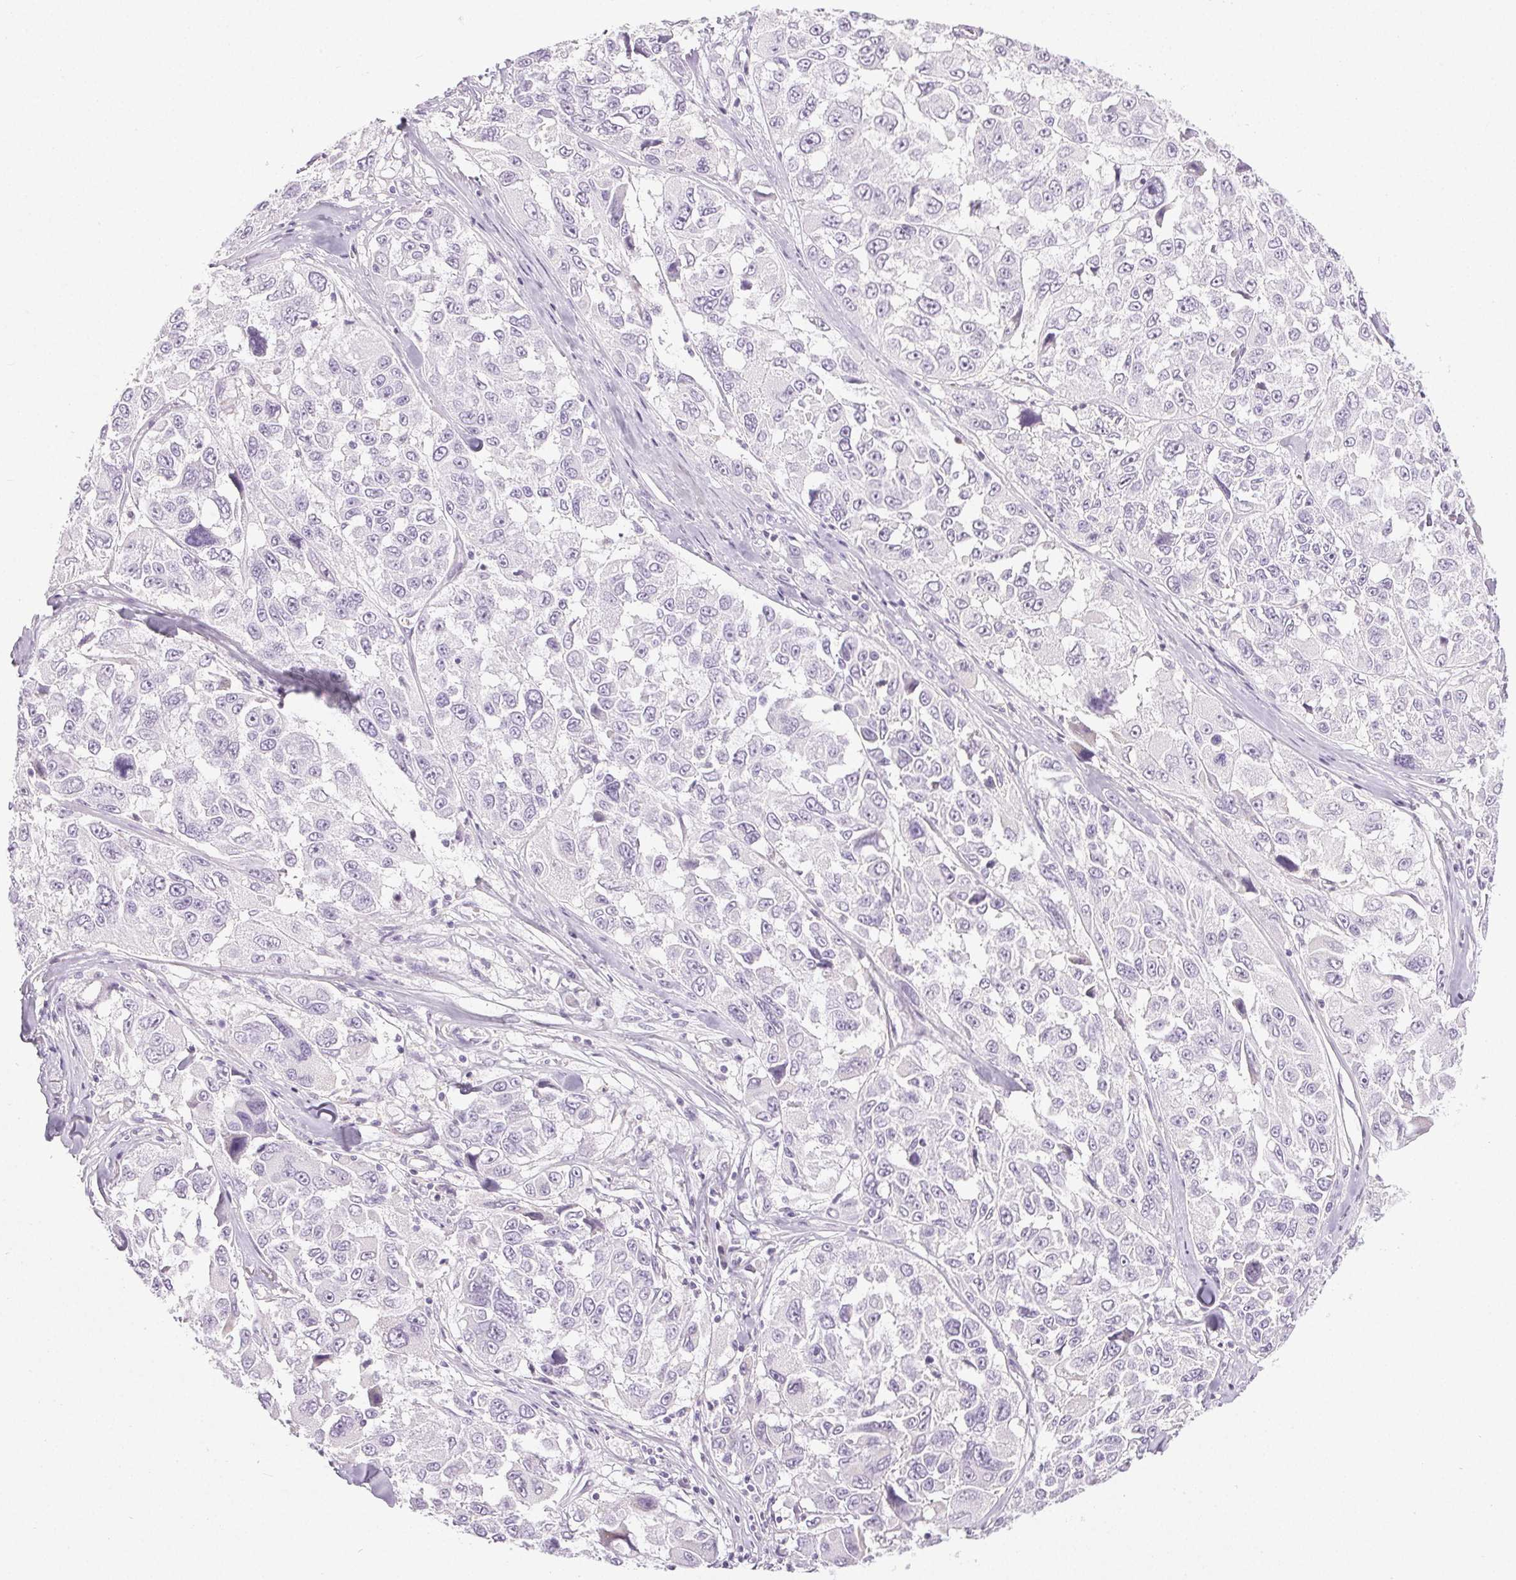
{"staining": {"intensity": "negative", "quantity": "none", "location": "none"}, "tissue": "melanoma", "cell_type": "Tumor cells", "image_type": "cancer", "snomed": [{"axis": "morphology", "description": "Malignant melanoma, NOS"}, {"axis": "topography", "description": "Skin"}], "caption": "IHC of melanoma shows no expression in tumor cells. (DAB IHC with hematoxylin counter stain).", "gene": "COL7A1", "patient": {"sex": "female", "age": 66}}